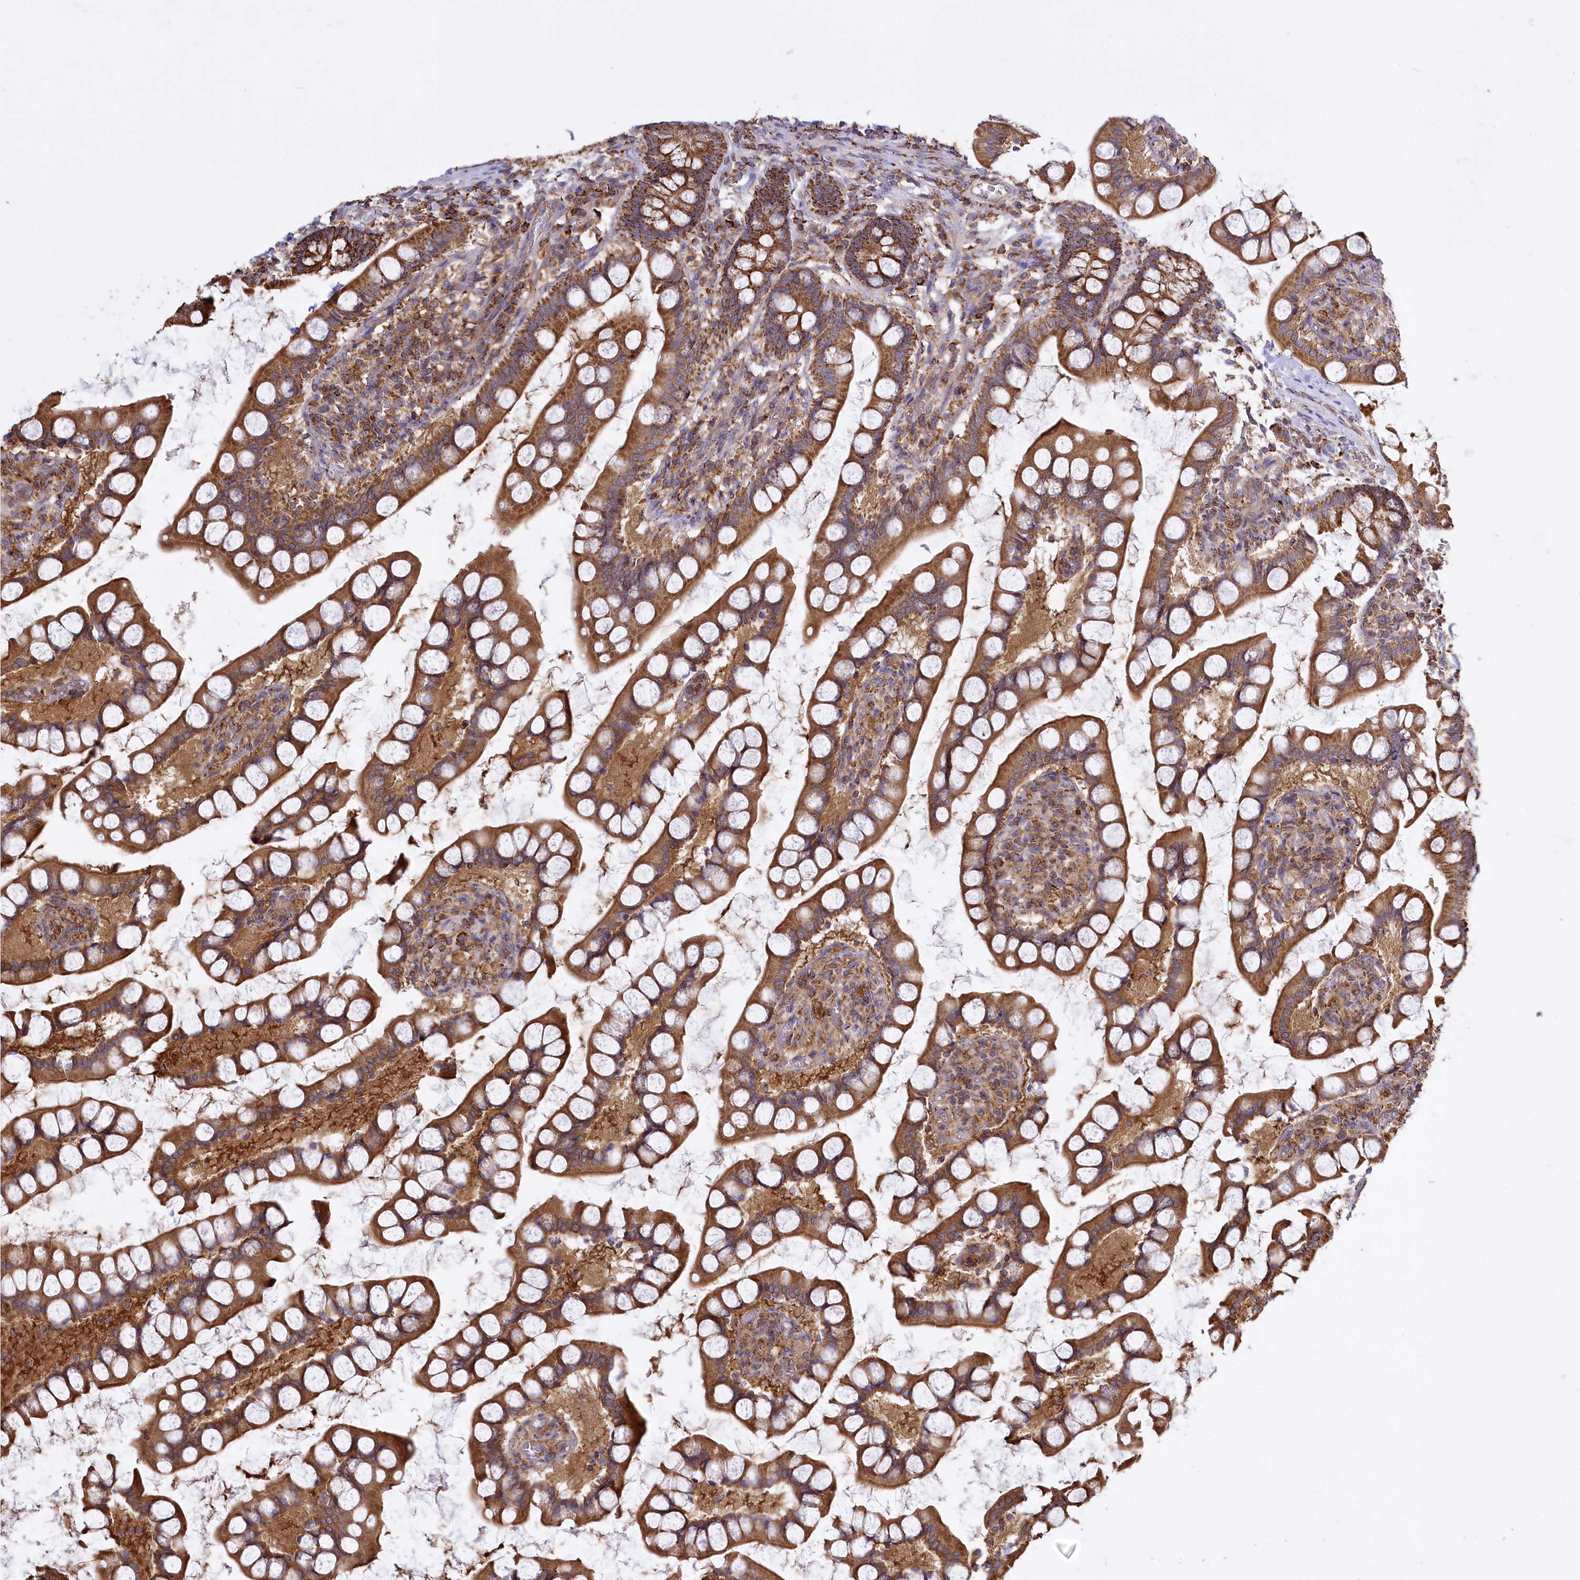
{"staining": {"intensity": "strong", "quantity": ">75%", "location": "cytoplasmic/membranous"}, "tissue": "small intestine", "cell_type": "Glandular cells", "image_type": "normal", "snomed": [{"axis": "morphology", "description": "Normal tissue, NOS"}, {"axis": "topography", "description": "Small intestine"}], "caption": "IHC staining of normal small intestine, which reveals high levels of strong cytoplasmic/membranous expression in about >75% of glandular cells indicating strong cytoplasmic/membranous protein positivity. The staining was performed using DAB (brown) for protein detection and nuclei were counterstained in hematoxylin (blue).", "gene": "CARD19", "patient": {"sex": "male", "age": 52}}